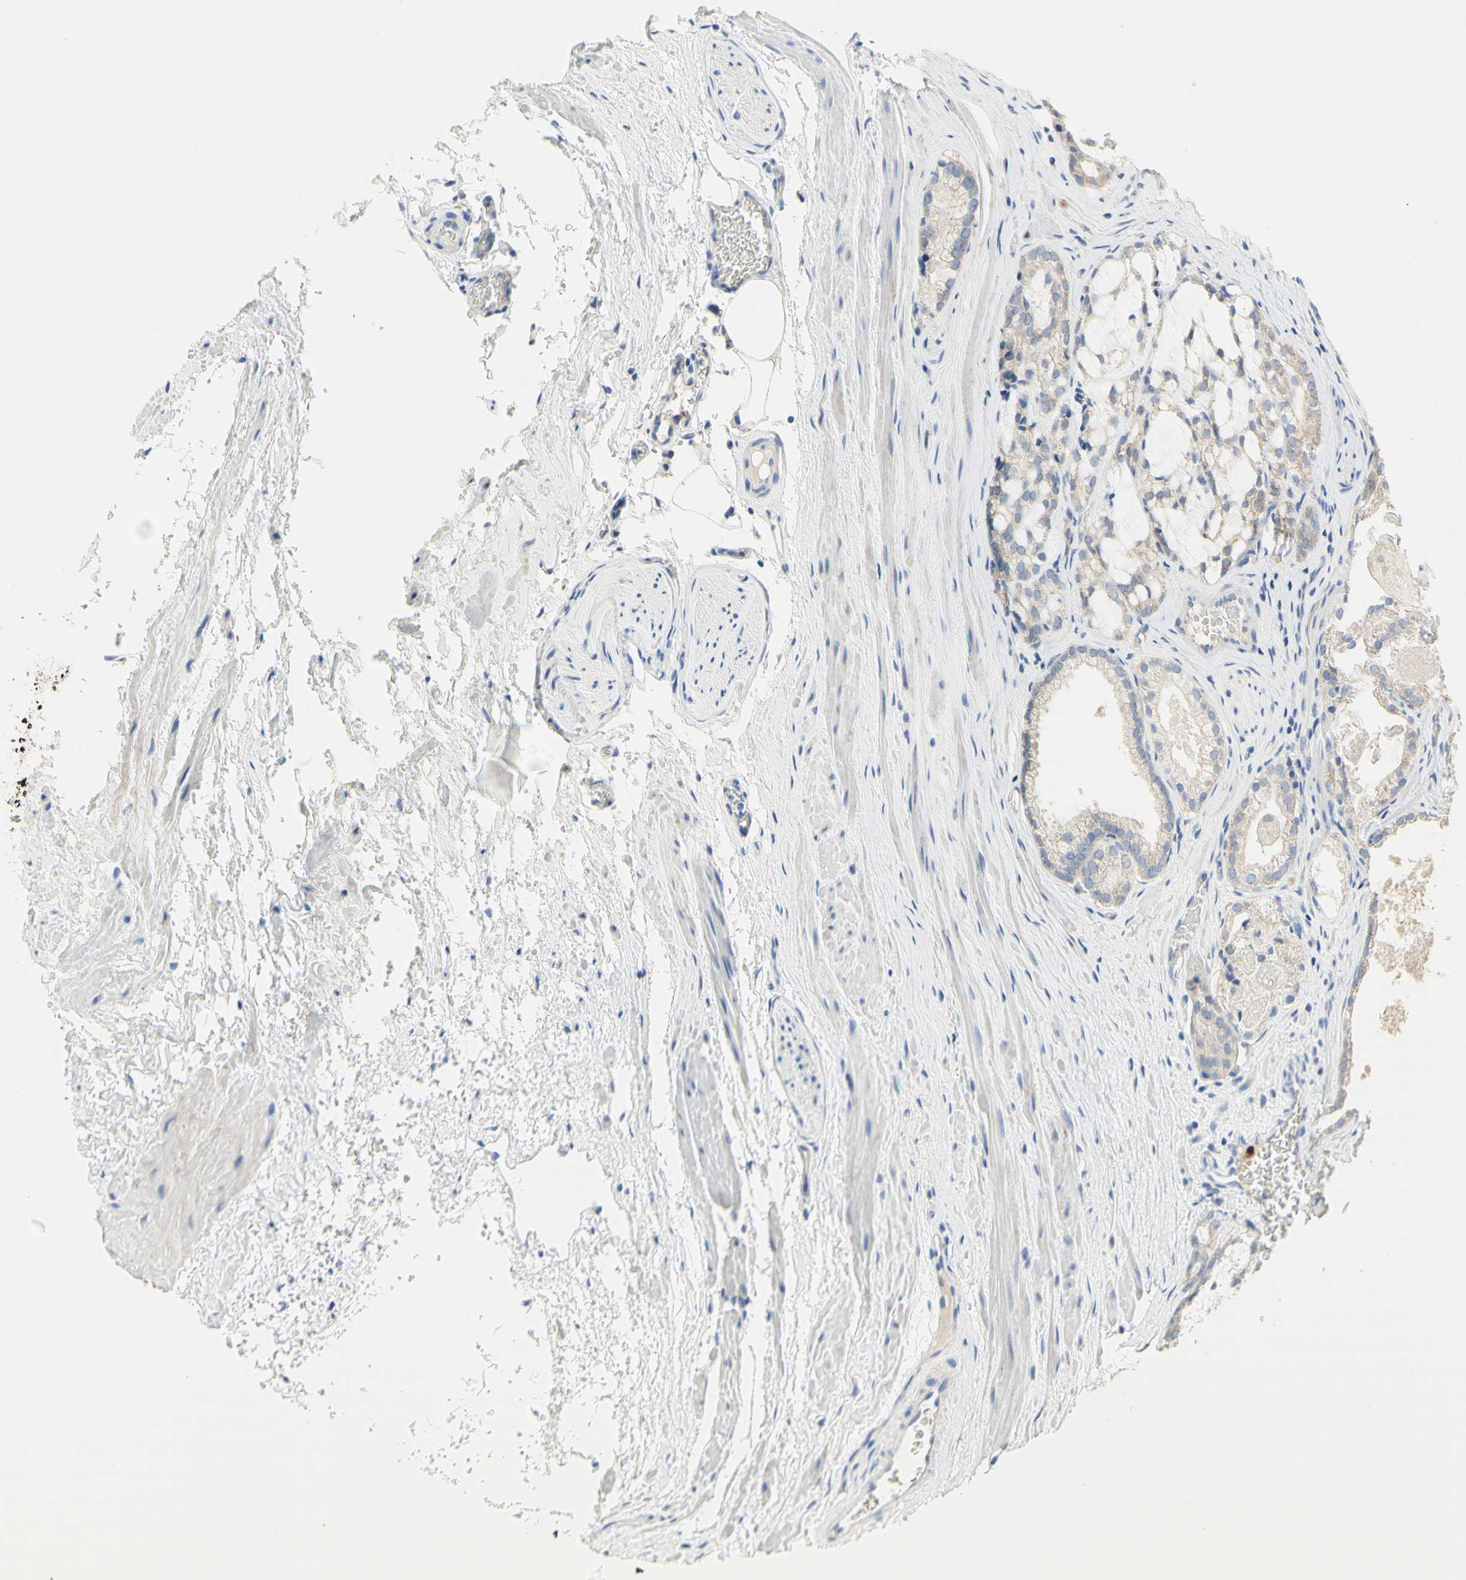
{"staining": {"intensity": "weak", "quantity": ">75%", "location": "cytoplasmic/membranous"}, "tissue": "prostate cancer", "cell_type": "Tumor cells", "image_type": "cancer", "snomed": [{"axis": "morphology", "description": "Adenocarcinoma, Low grade"}, {"axis": "topography", "description": "Prostate"}], "caption": "Brown immunohistochemical staining in human prostate adenocarcinoma (low-grade) demonstrates weak cytoplasmic/membranous positivity in about >75% of tumor cells.", "gene": "NECTIN4", "patient": {"sex": "male", "age": 59}}